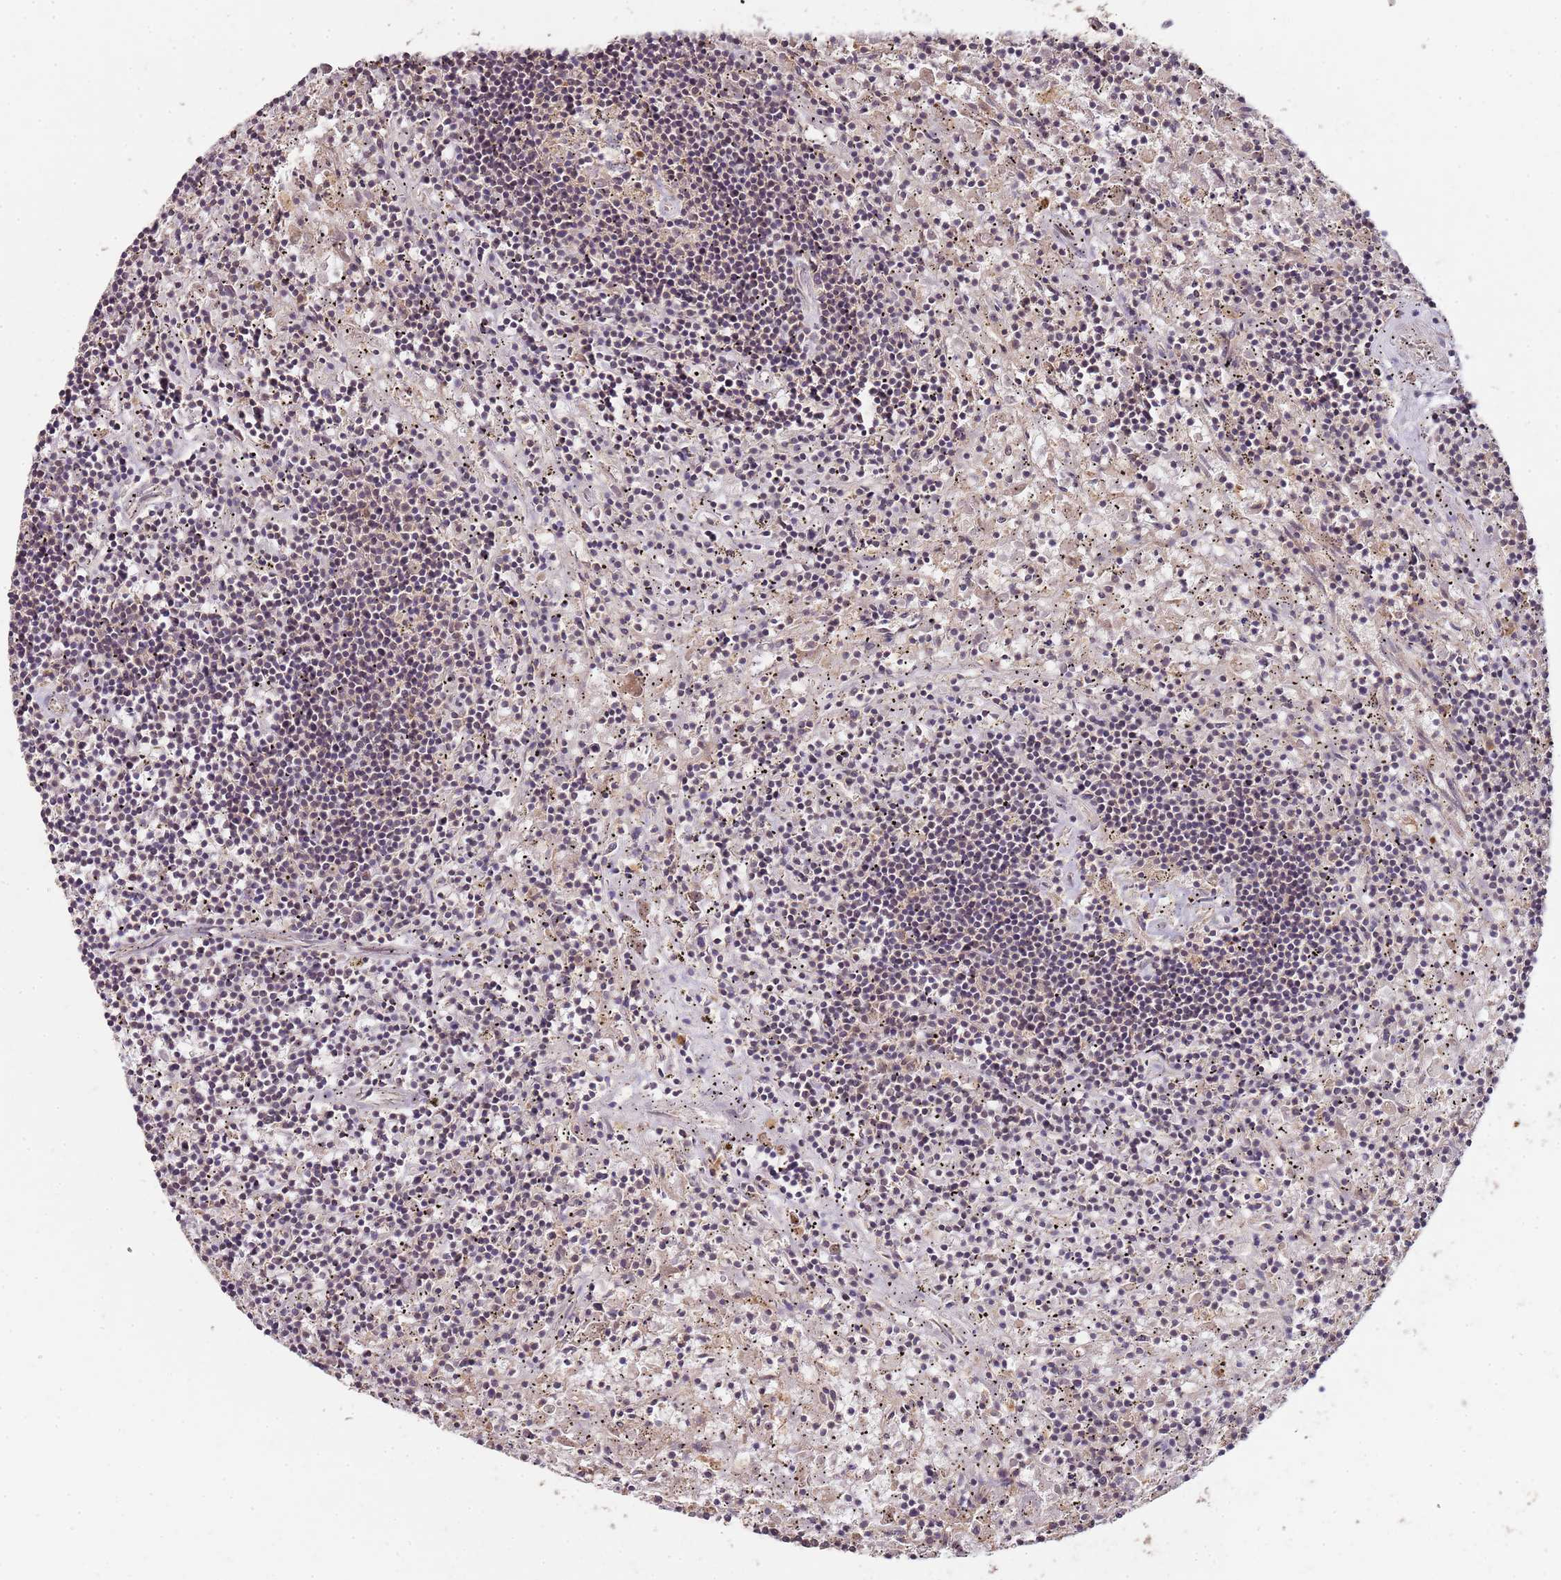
{"staining": {"intensity": "negative", "quantity": "none", "location": "none"}, "tissue": "lymphoma", "cell_type": "Tumor cells", "image_type": "cancer", "snomed": [{"axis": "morphology", "description": "Malignant lymphoma, non-Hodgkin's type, Low grade"}, {"axis": "topography", "description": "Spleen"}], "caption": "Lymphoma was stained to show a protein in brown. There is no significant staining in tumor cells. (DAB immunohistochemistry with hematoxylin counter stain).", "gene": "LIN37", "patient": {"sex": "male", "age": 76}}